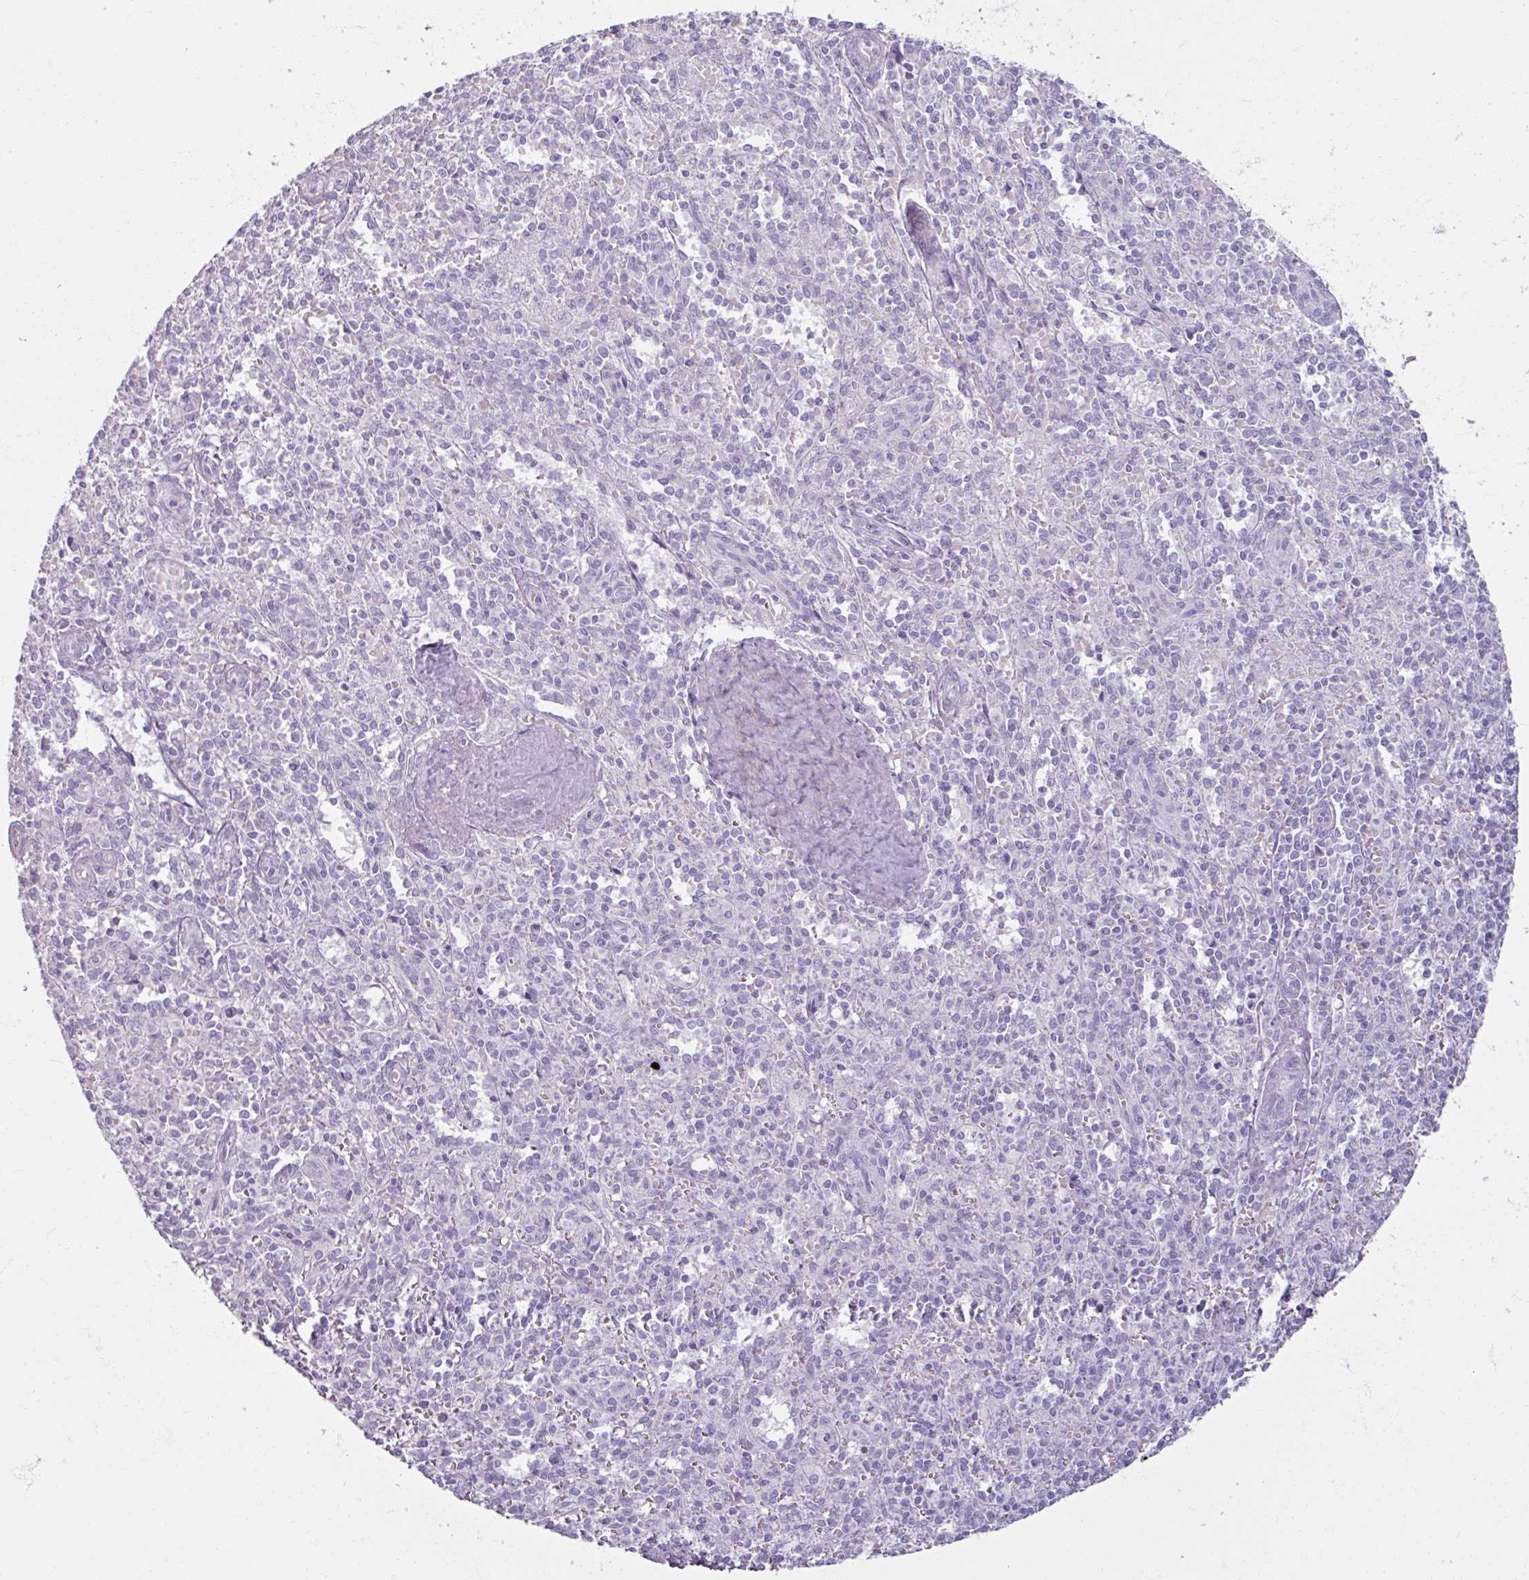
{"staining": {"intensity": "negative", "quantity": "none", "location": "none"}, "tissue": "spleen", "cell_type": "Cells in red pulp", "image_type": "normal", "snomed": [{"axis": "morphology", "description": "Normal tissue, NOS"}, {"axis": "topography", "description": "Spleen"}], "caption": "Normal spleen was stained to show a protein in brown. There is no significant staining in cells in red pulp. The staining is performed using DAB brown chromogen with nuclei counter-stained in using hematoxylin.", "gene": "TG", "patient": {"sex": "female", "age": 70}}